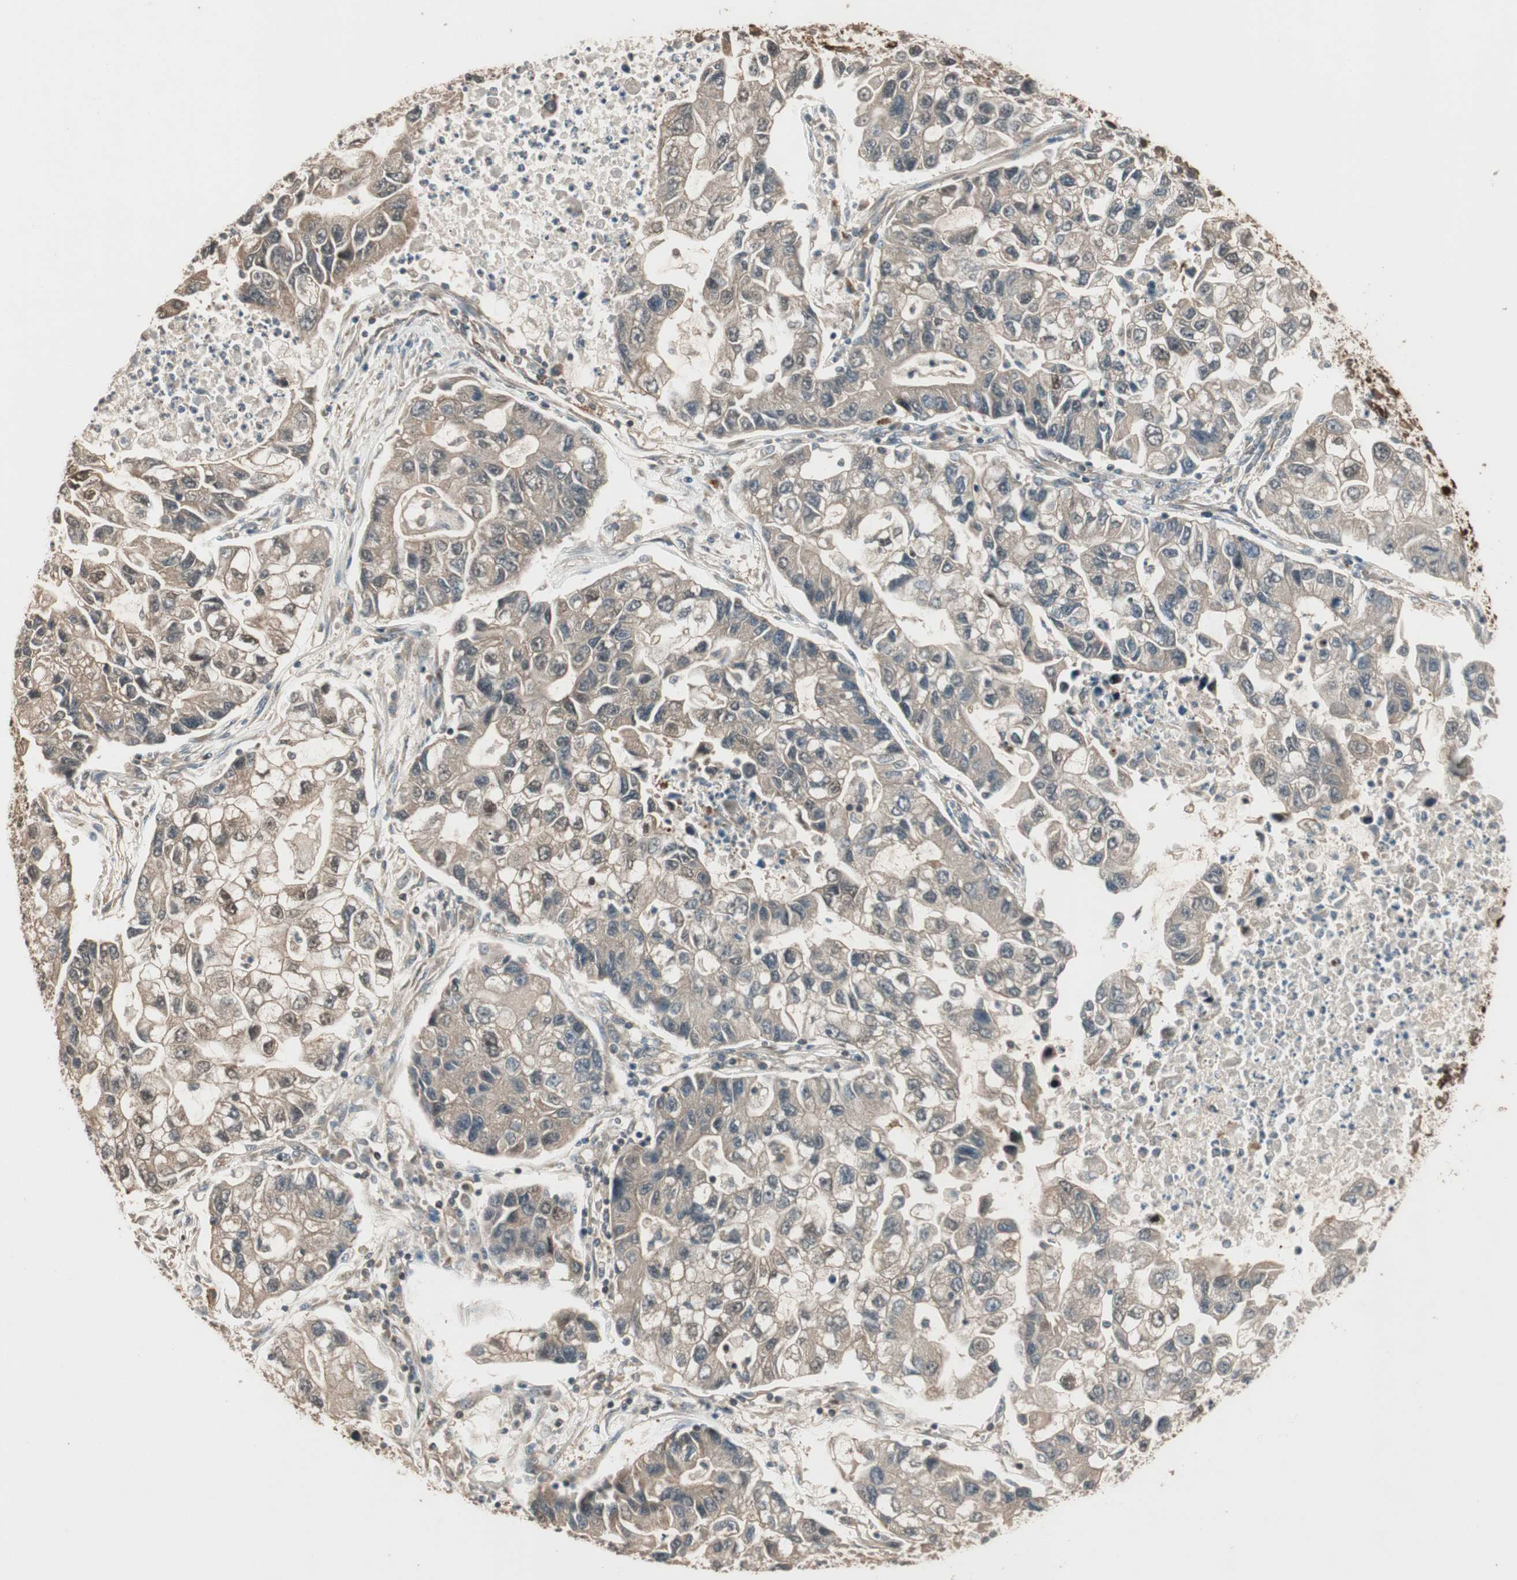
{"staining": {"intensity": "moderate", "quantity": ">75%", "location": "cytoplasmic/membranous,nuclear"}, "tissue": "lung cancer", "cell_type": "Tumor cells", "image_type": "cancer", "snomed": [{"axis": "morphology", "description": "Adenocarcinoma, NOS"}, {"axis": "topography", "description": "Lung"}], "caption": "Immunohistochemistry staining of adenocarcinoma (lung), which demonstrates medium levels of moderate cytoplasmic/membranous and nuclear staining in about >75% of tumor cells indicating moderate cytoplasmic/membranous and nuclear protein expression. The staining was performed using DAB (3,3'-diaminobenzidine) (brown) for protein detection and nuclei were counterstained in hematoxylin (blue).", "gene": "CNOT4", "patient": {"sex": "female", "age": 51}}